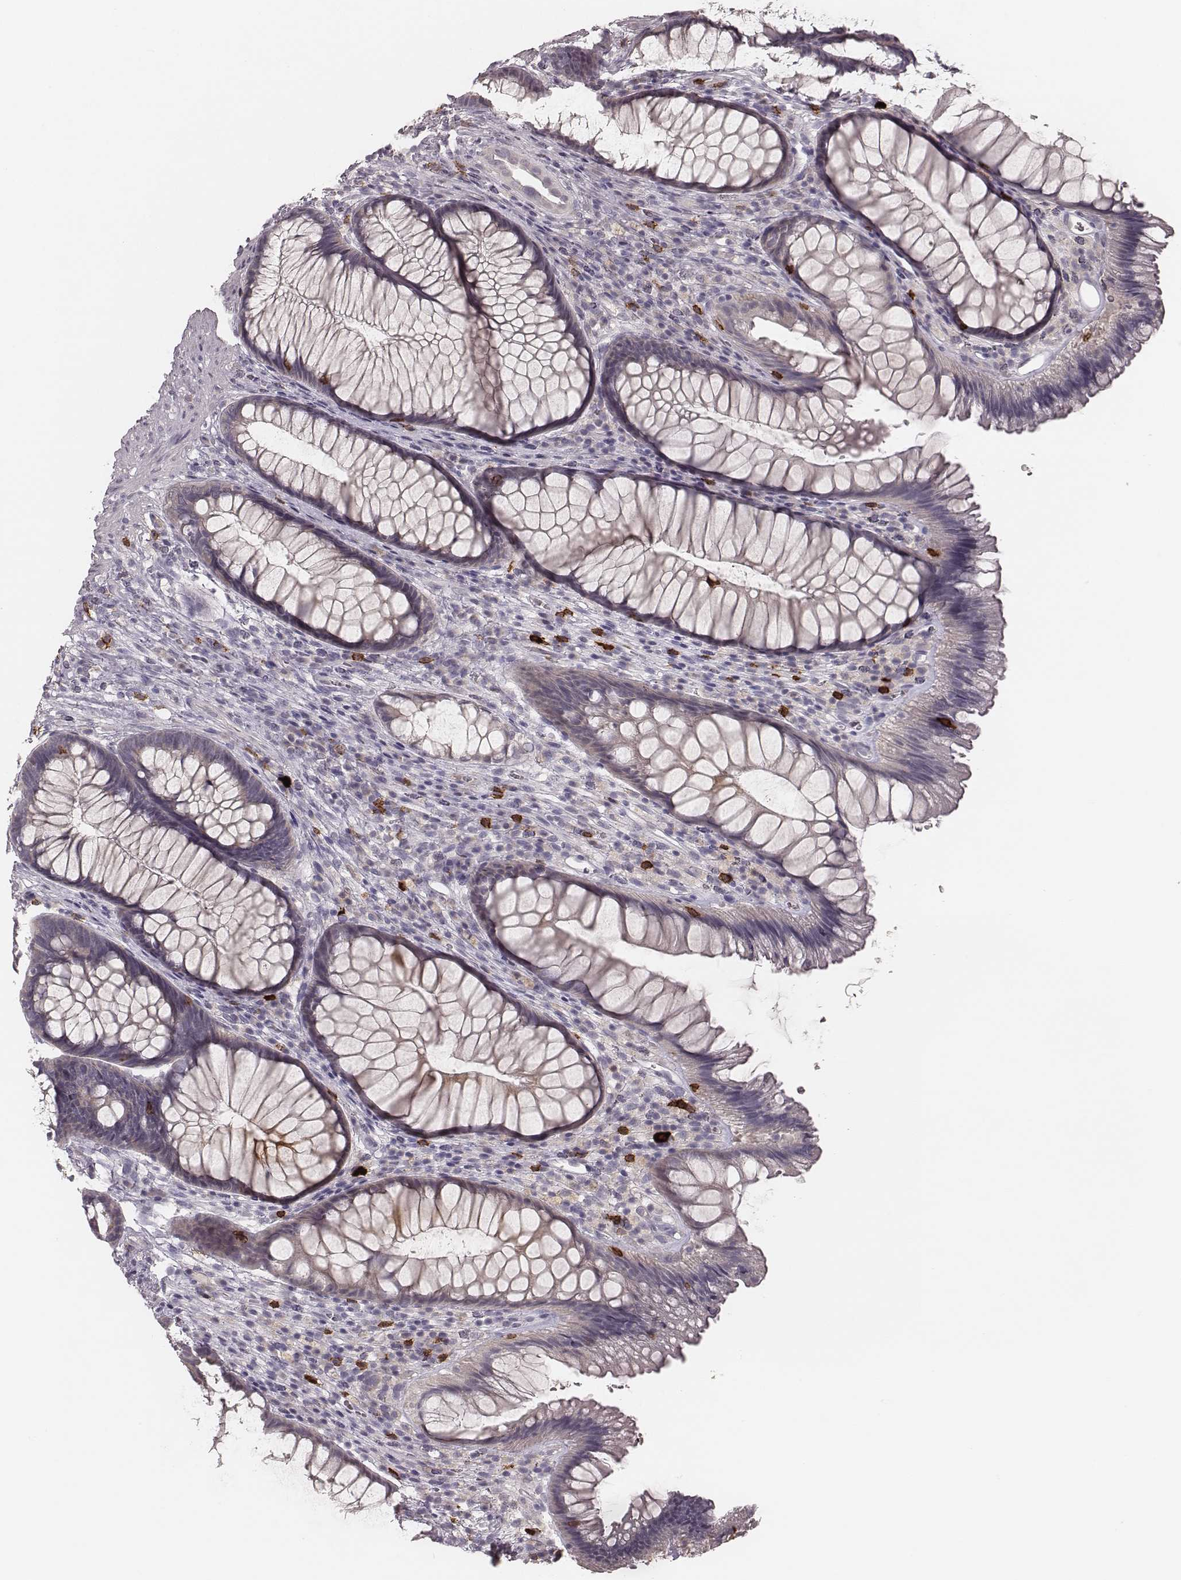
{"staining": {"intensity": "negative", "quantity": "none", "location": "none"}, "tissue": "rectum", "cell_type": "Glandular cells", "image_type": "normal", "snomed": [{"axis": "morphology", "description": "Normal tissue, NOS"}, {"axis": "topography", "description": "Smooth muscle"}, {"axis": "topography", "description": "Rectum"}], "caption": "There is no significant expression in glandular cells of rectum.", "gene": "CD8A", "patient": {"sex": "male", "age": 53}}